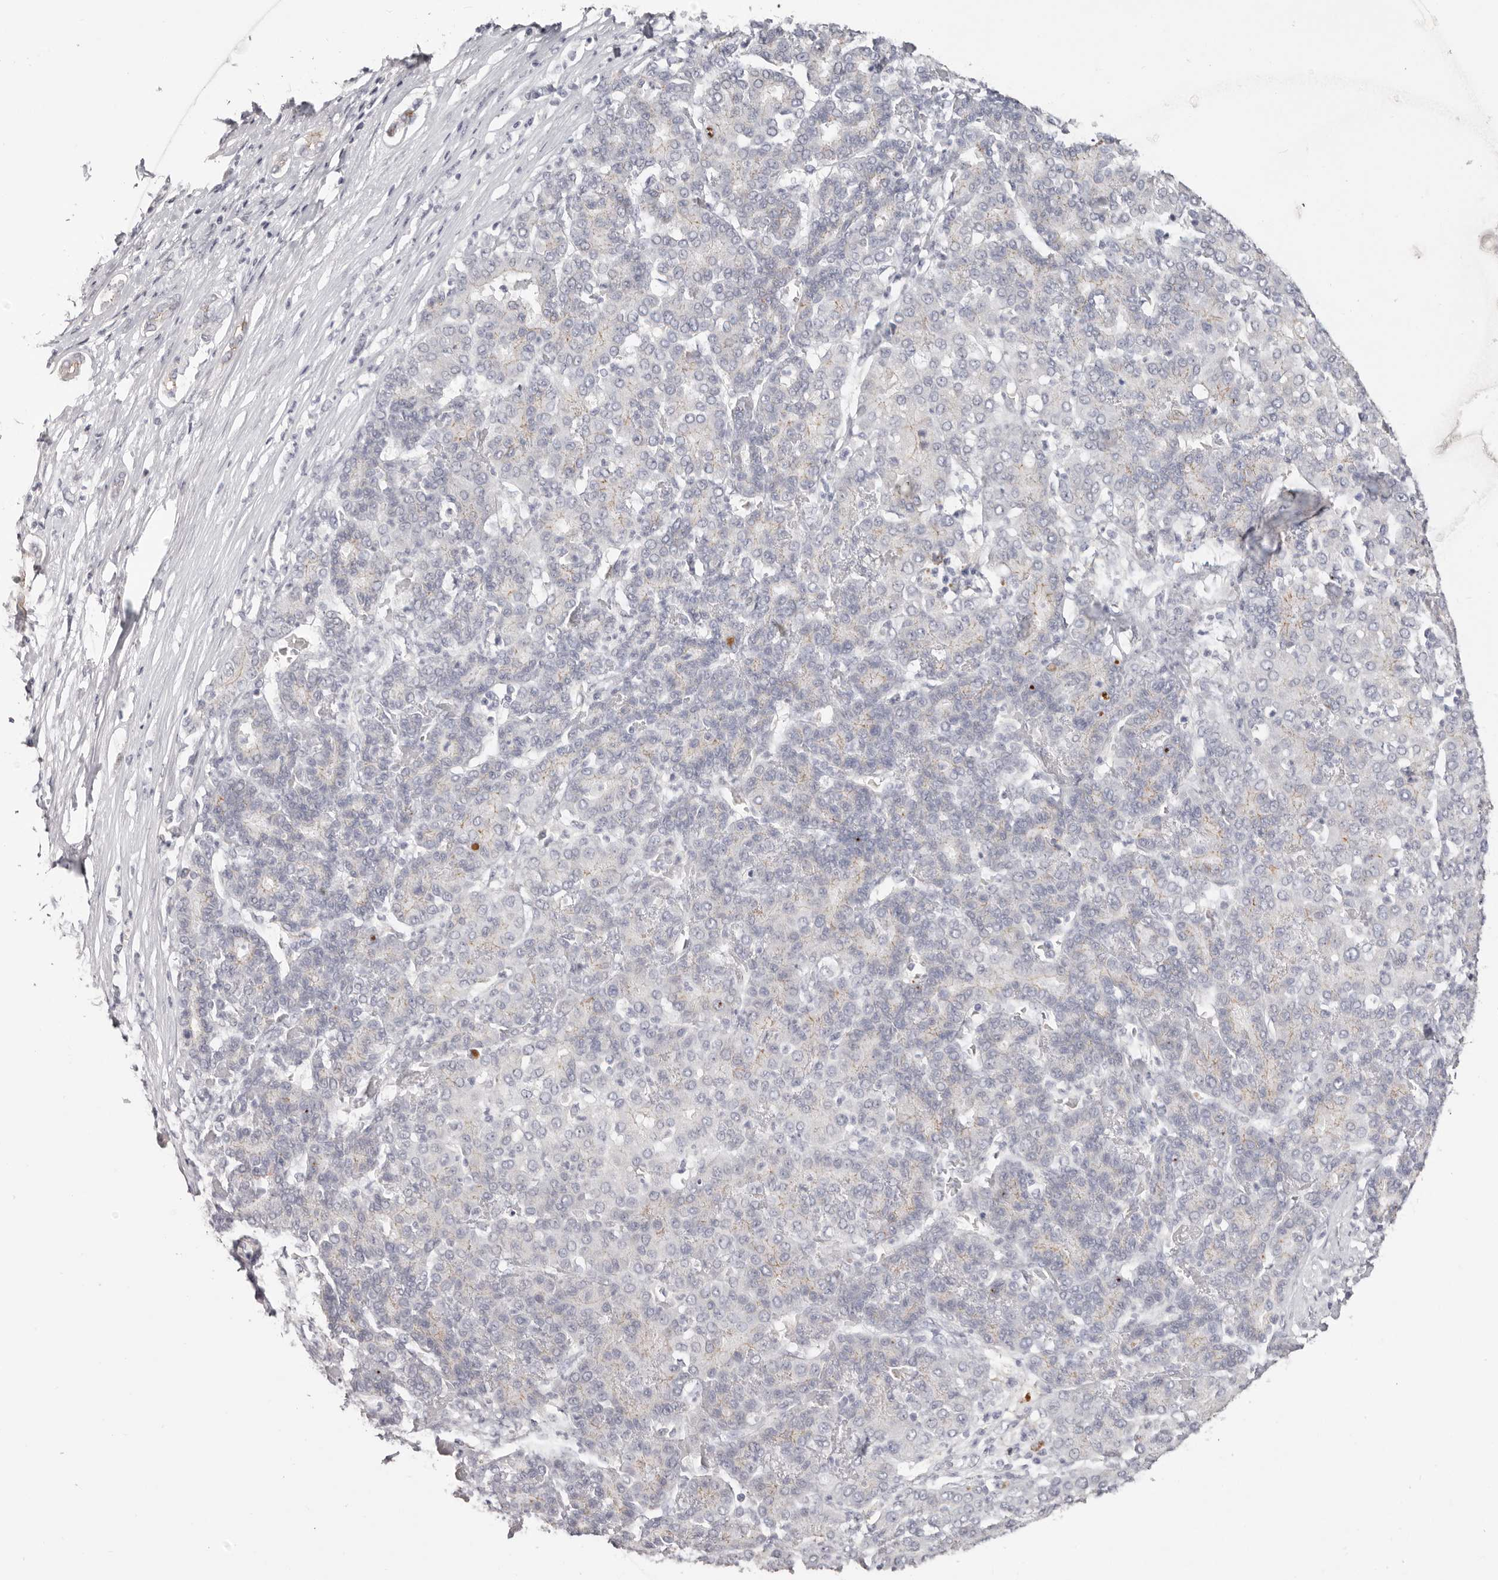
{"staining": {"intensity": "negative", "quantity": "none", "location": "none"}, "tissue": "liver cancer", "cell_type": "Tumor cells", "image_type": "cancer", "snomed": [{"axis": "morphology", "description": "Carcinoma, Hepatocellular, NOS"}, {"axis": "topography", "description": "Liver"}], "caption": "Human liver cancer stained for a protein using immunohistochemistry shows no positivity in tumor cells.", "gene": "PCDHB6", "patient": {"sex": "male", "age": 65}}